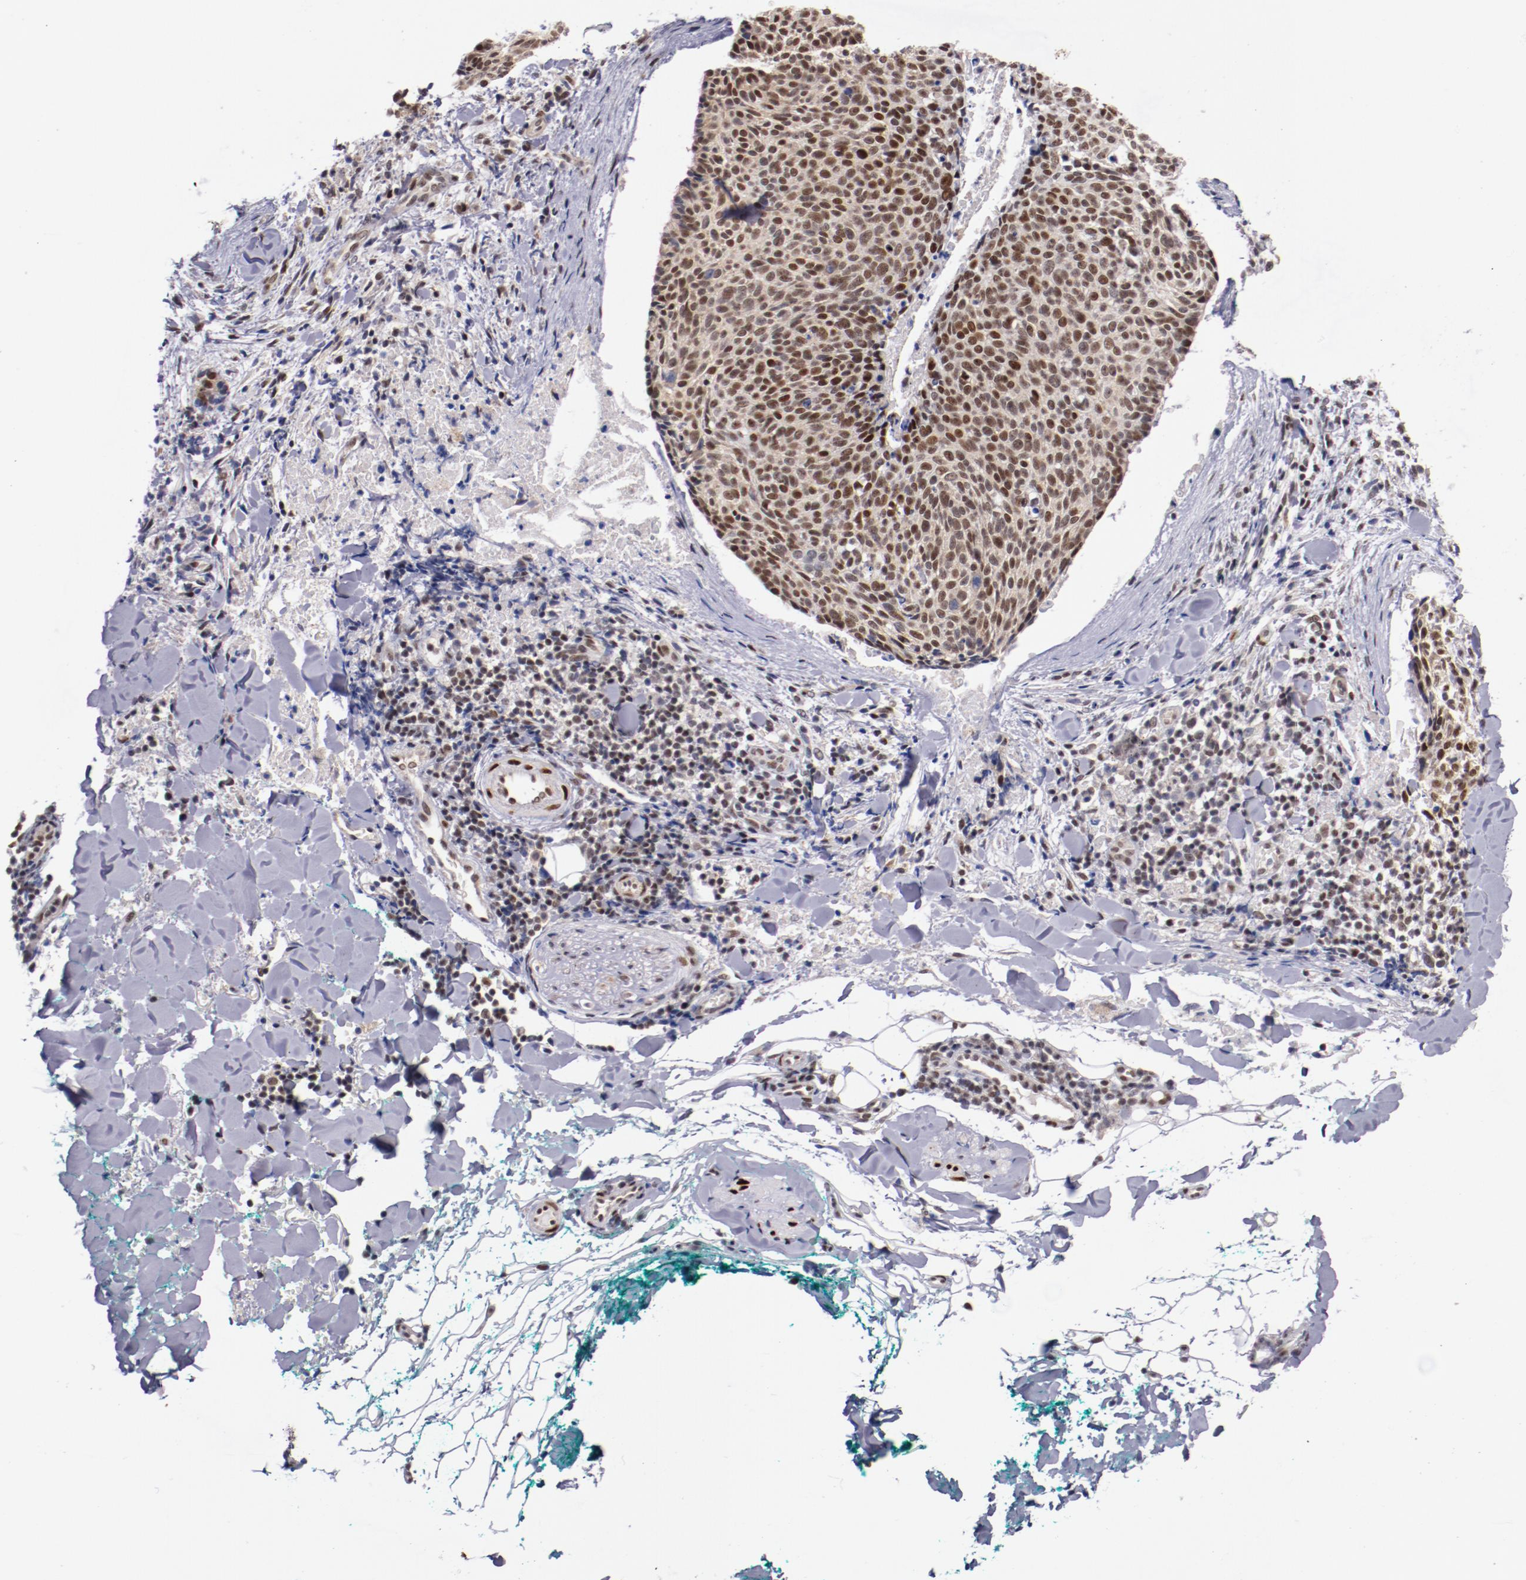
{"staining": {"intensity": "moderate", "quantity": ">75%", "location": "nuclear"}, "tissue": "skin cancer", "cell_type": "Tumor cells", "image_type": "cancer", "snomed": [{"axis": "morphology", "description": "Normal tissue, NOS"}, {"axis": "morphology", "description": "Basal cell carcinoma"}, {"axis": "topography", "description": "Skin"}], "caption": "Protein expression analysis of skin basal cell carcinoma shows moderate nuclear staining in approximately >75% of tumor cells.", "gene": "SRF", "patient": {"sex": "female", "age": 57}}